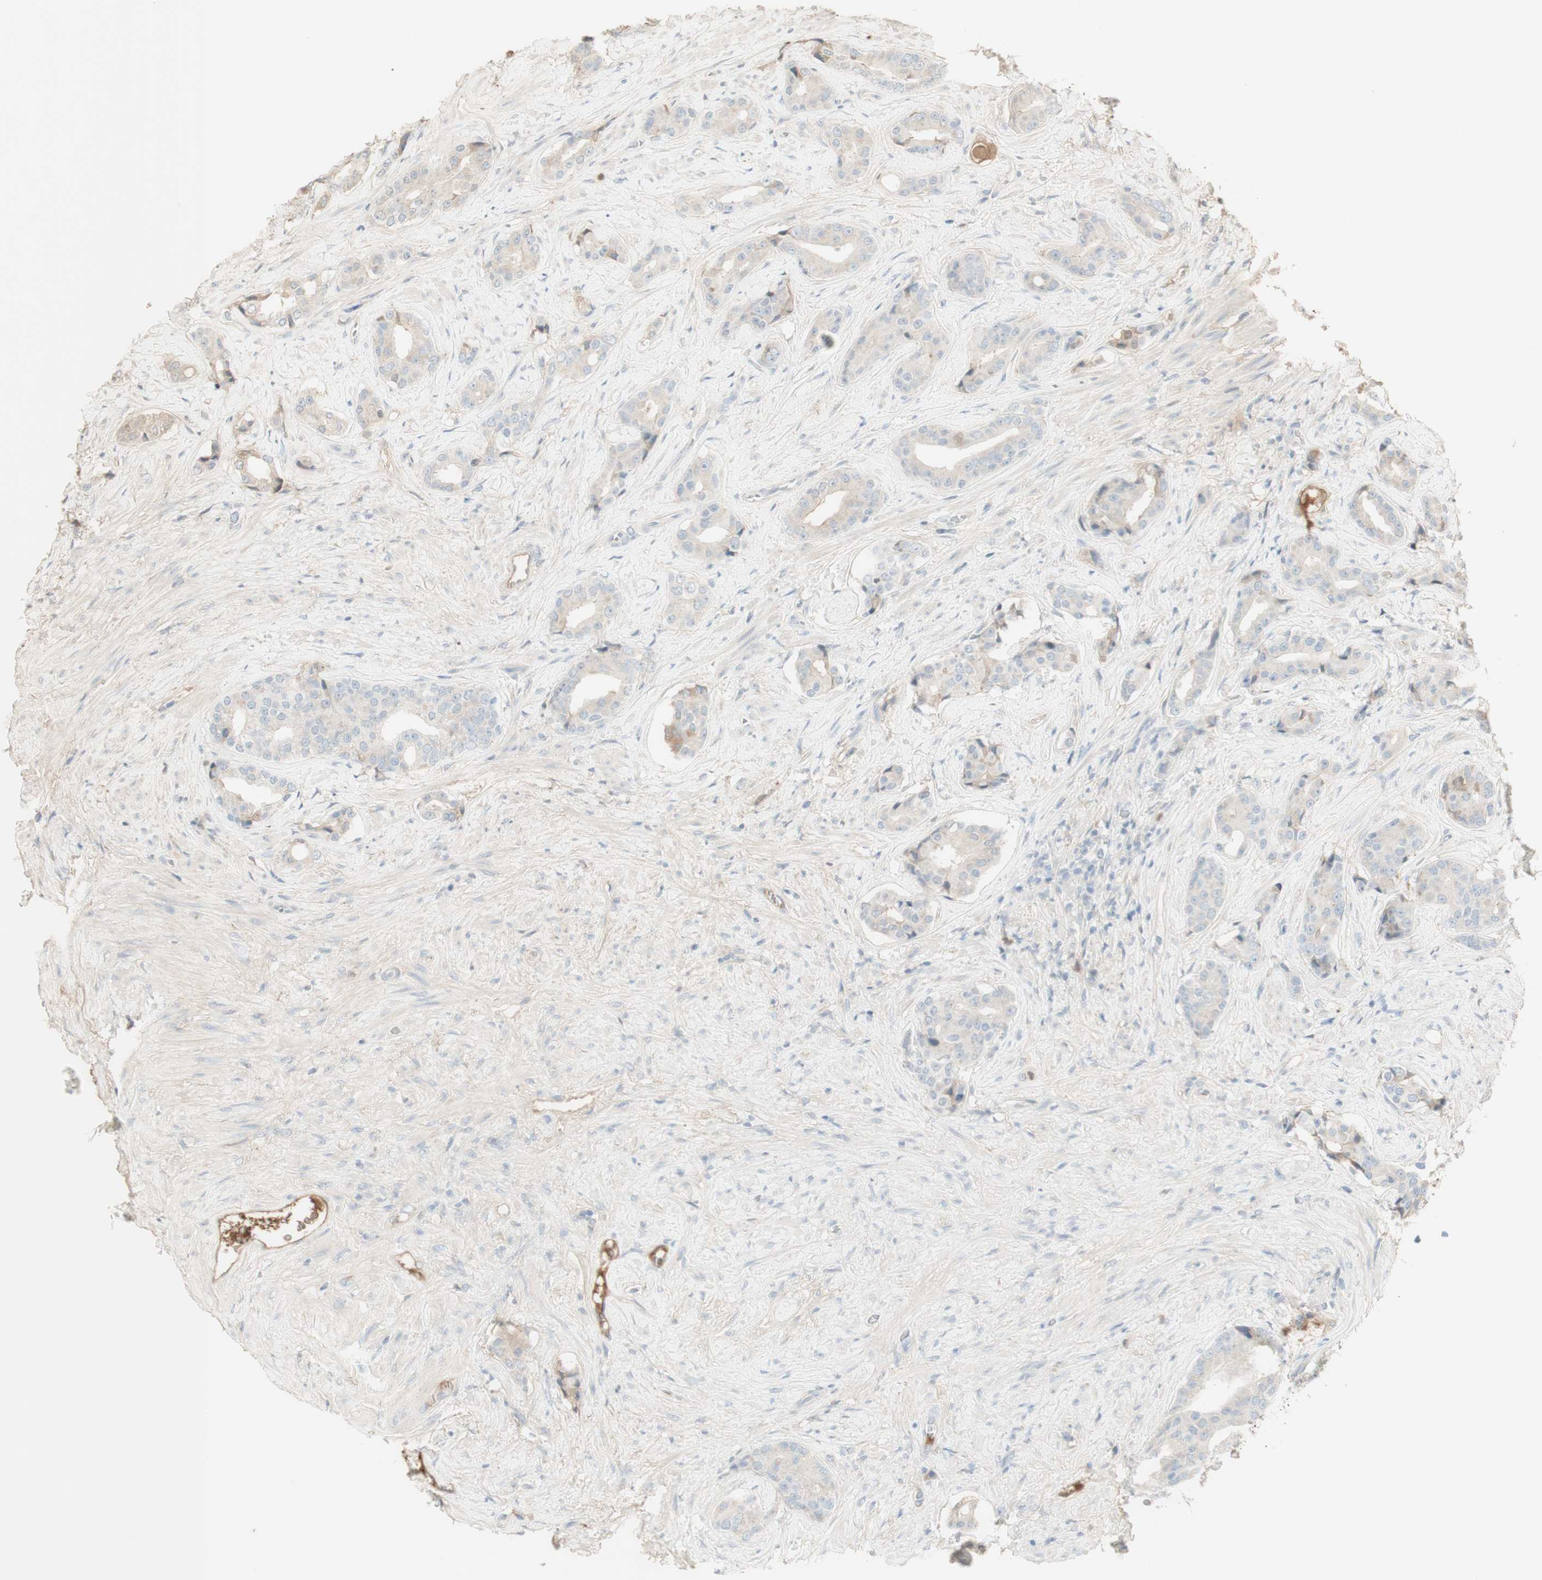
{"staining": {"intensity": "negative", "quantity": "none", "location": "none"}, "tissue": "prostate cancer", "cell_type": "Tumor cells", "image_type": "cancer", "snomed": [{"axis": "morphology", "description": "Adenocarcinoma, High grade"}, {"axis": "topography", "description": "Prostate"}], "caption": "The immunohistochemistry (IHC) histopathology image has no significant expression in tumor cells of prostate cancer (adenocarcinoma (high-grade)) tissue. Nuclei are stained in blue.", "gene": "IFNG", "patient": {"sex": "male", "age": 71}}